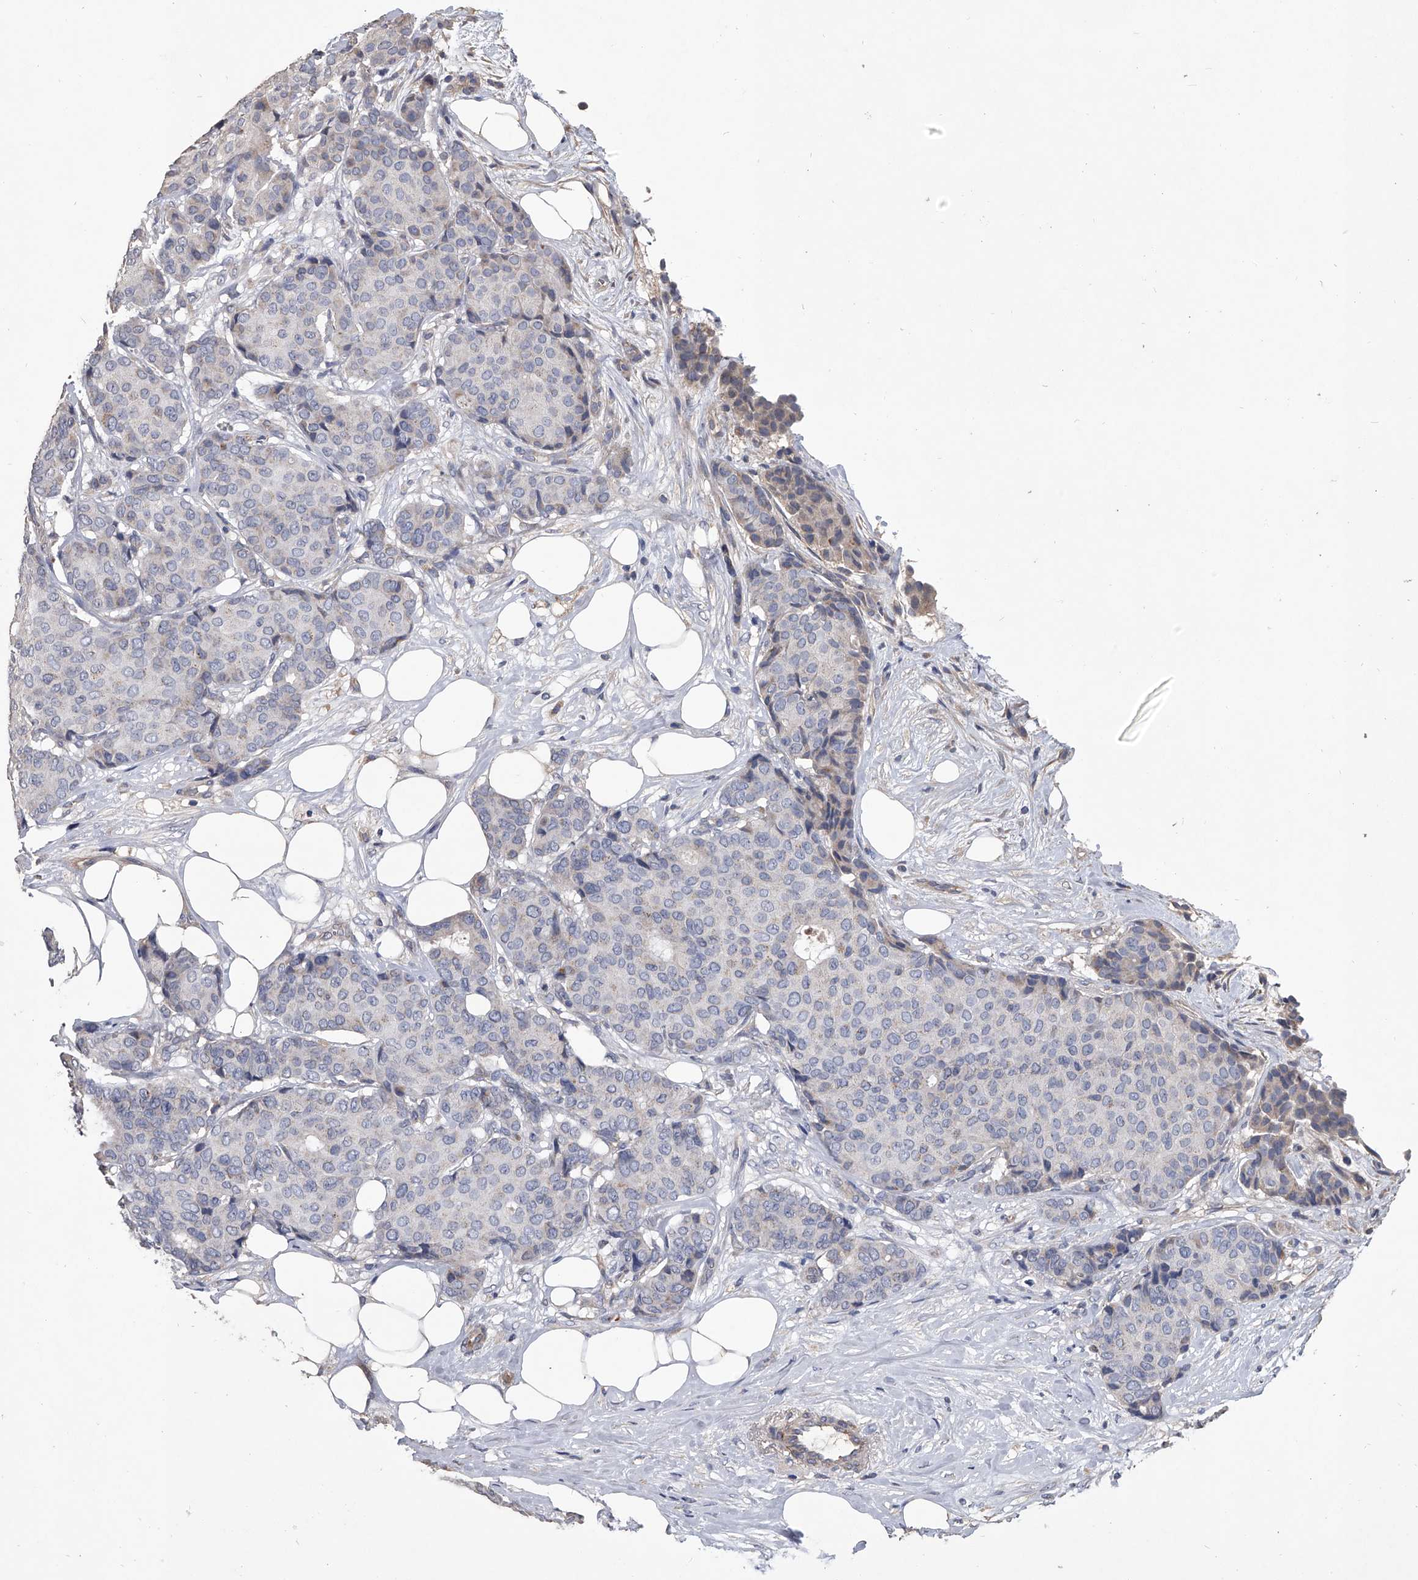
{"staining": {"intensity": "negative", "quantity": "none", "location": "none"}, "tissue": "breast cancer", "cell_type": "Tumor cells", "image_type": "cancer", "snomed": [{"axis": "morphology", "description": "Duct carcinoma"}, {"axis": "topography", "description": "Breast"}], "caption": "Tumor cells show no significant protein staining in breast cancer (infiltrating ductal carcinoma).", "gene": "NRP1", "patient": {"sex": "female", "age": 75}}